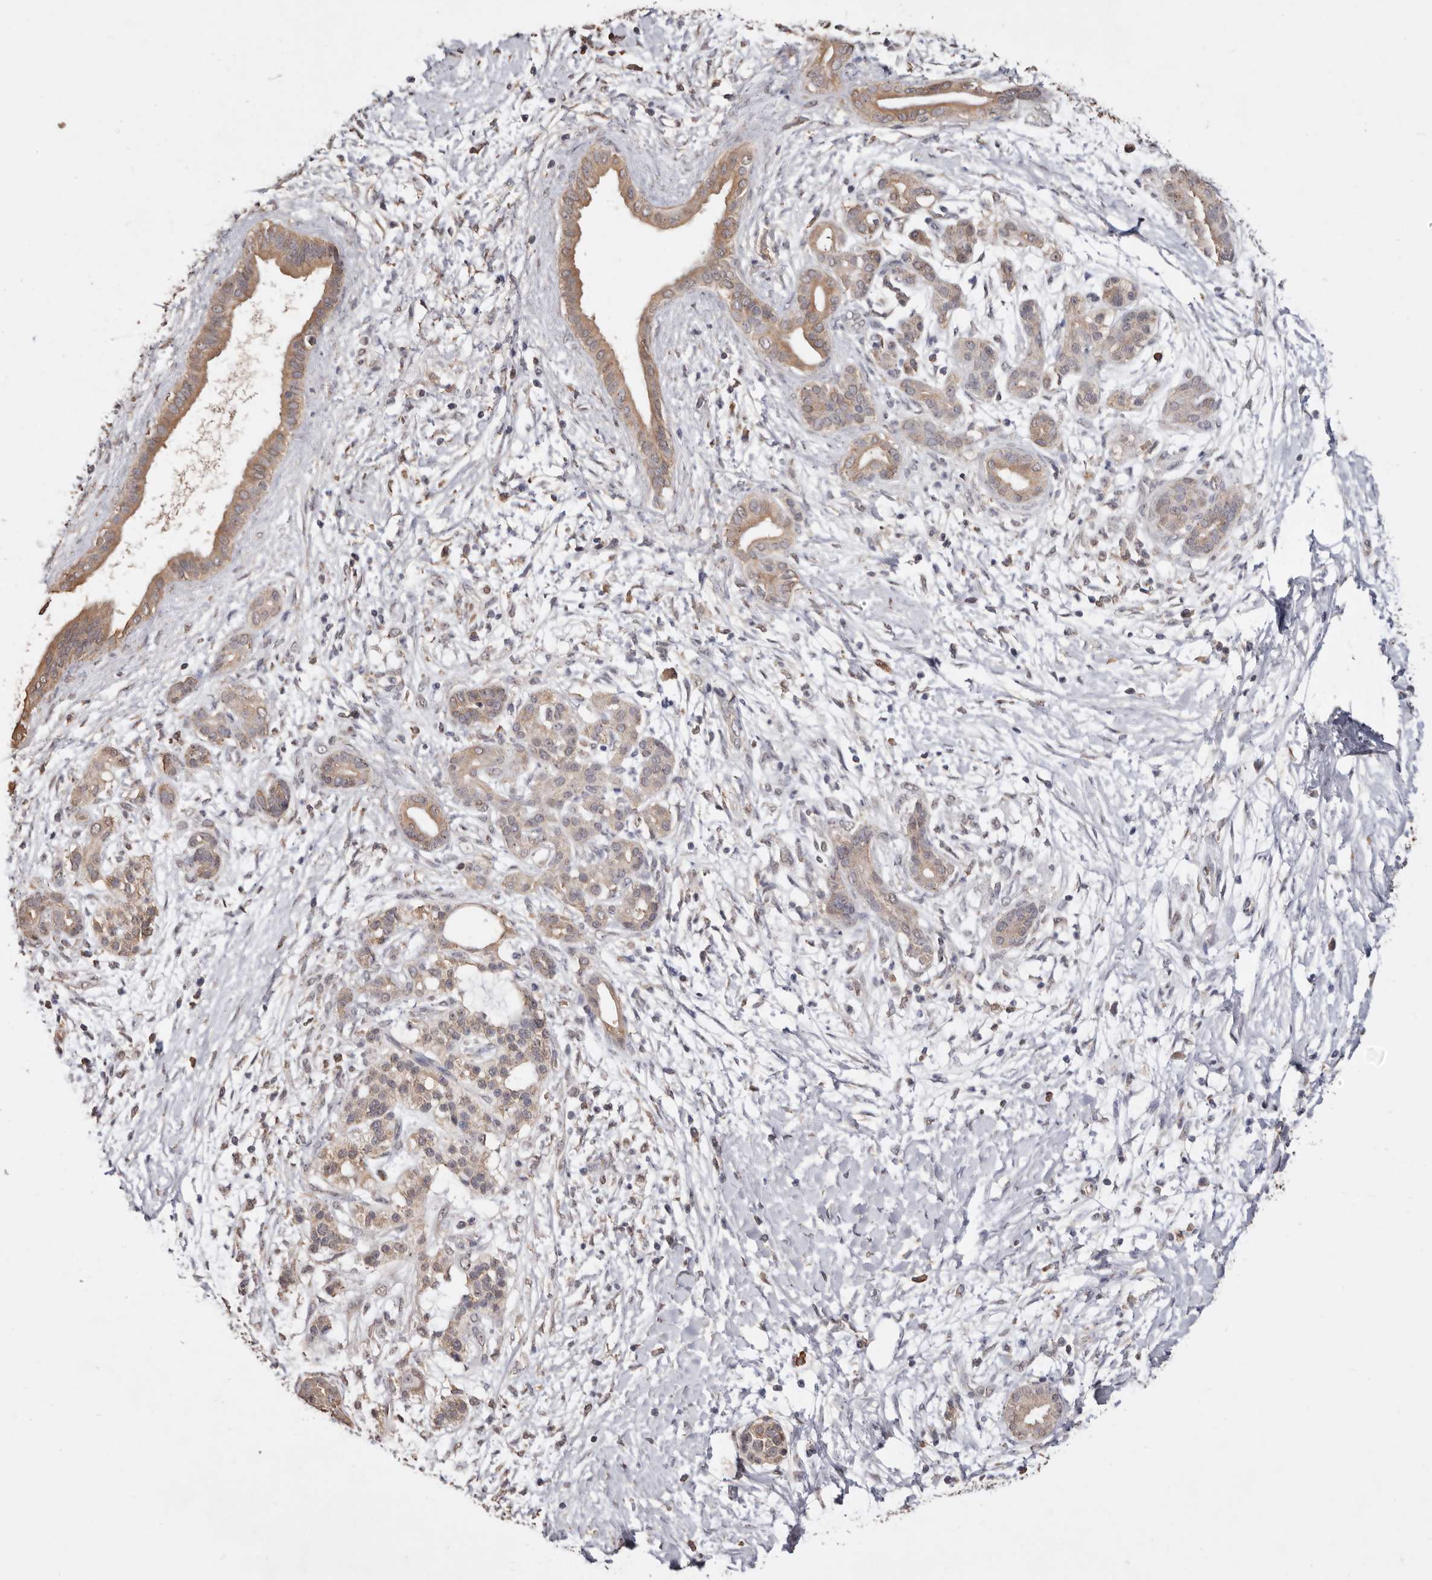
{"staining": {"intensity": "moderate", "quantity": ">75%", "location": "cytoplasmic/membranous"}, "tissue": "pancreatic cancer", "cell_type": "Tumor cells", "image_type": "cancer", "snomed": [{"axis": "morphology", "description": "Adenocarcinoma, NOS"}, {"axis": "topography", "description": "Pancreas"}], "caption": "About >75% of tumor cells in human pancreatic cancer (adenocarcinoma) demonstrate moderate cytoplasmic/membranous protein expression as visualized by brown immunohistochemical staining.", "gene": "GRAMD2A", "patient": {"sex": "male", "age": 58}}